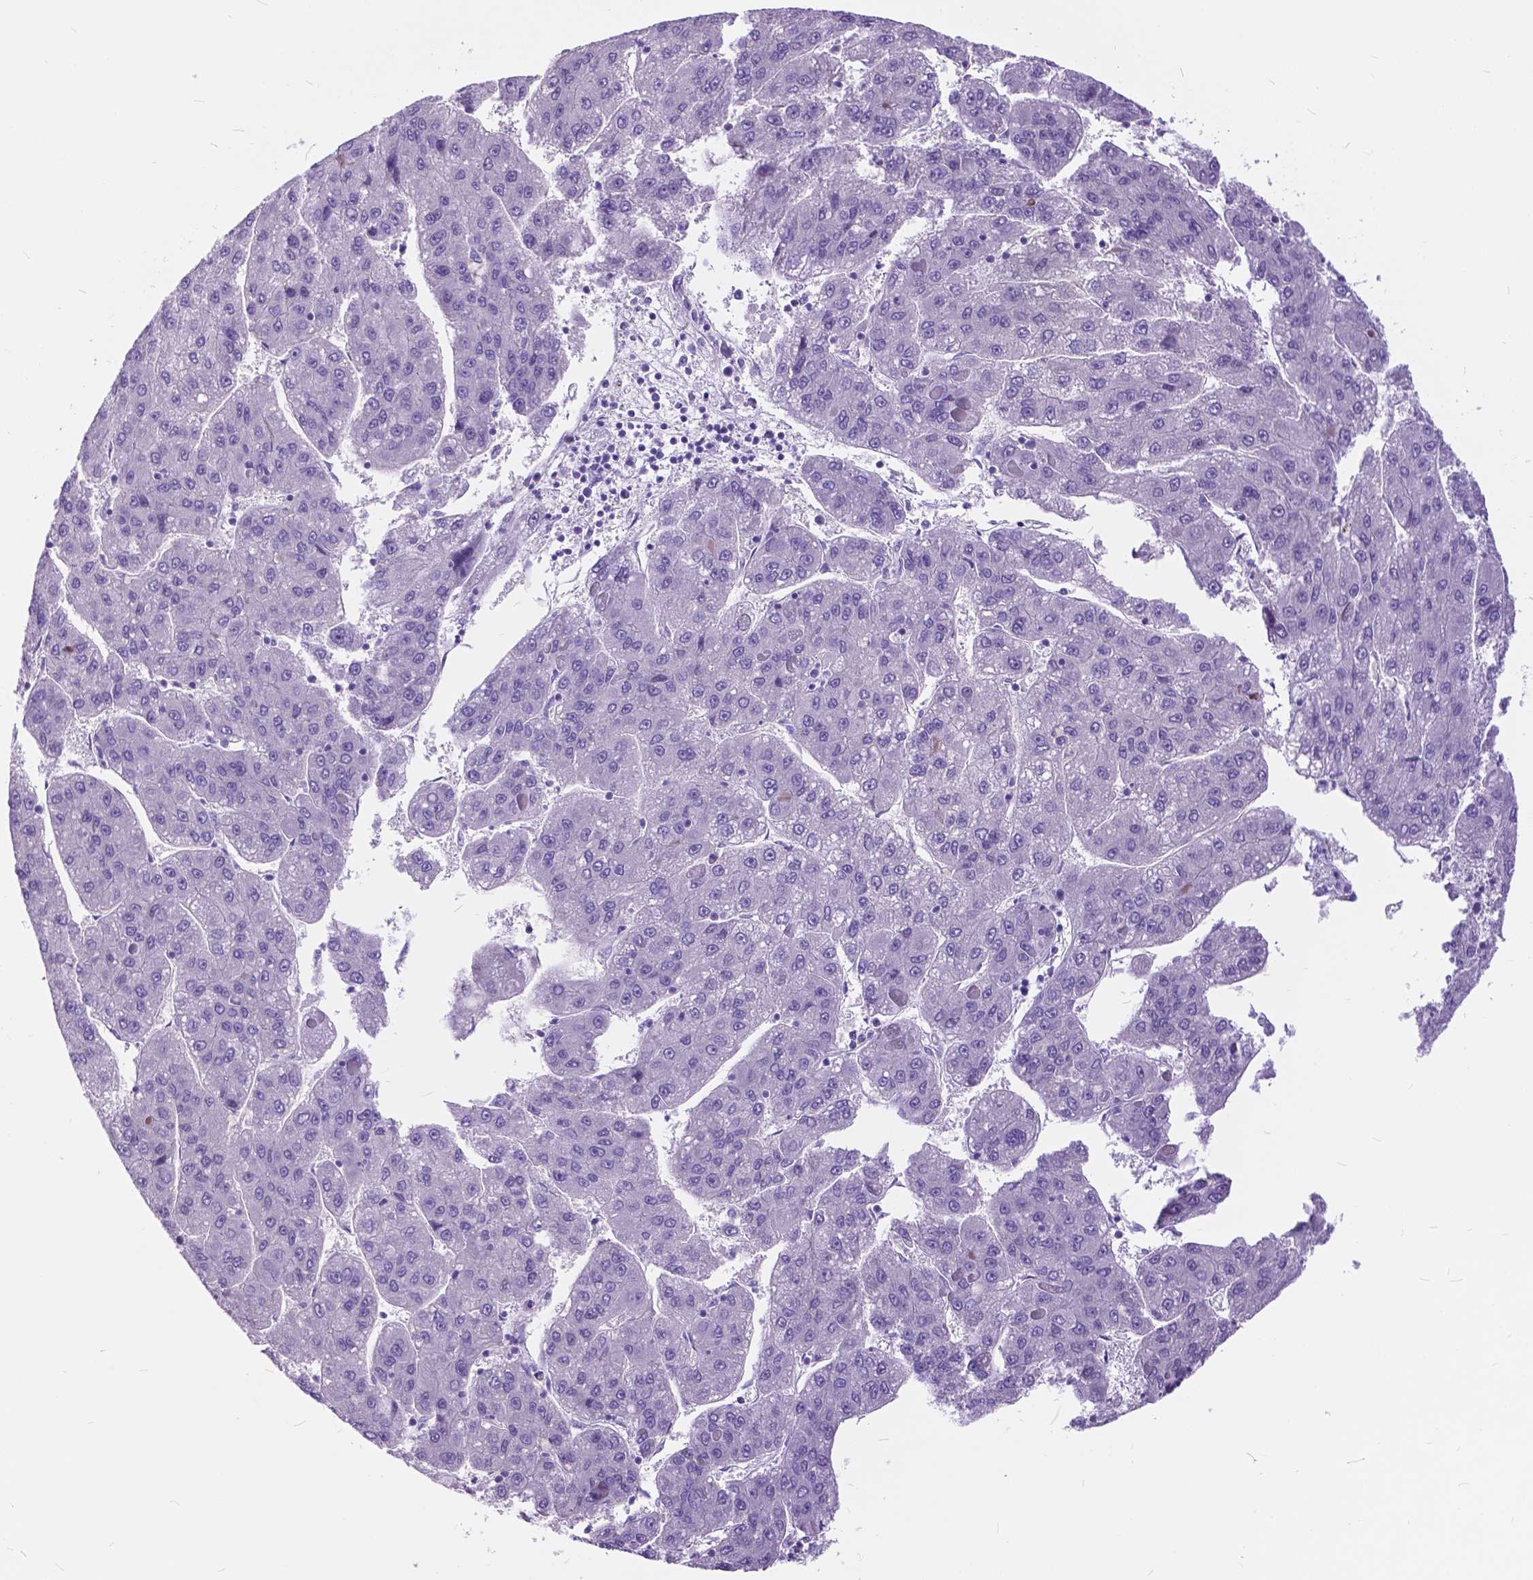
{"staining": {"intensity": "negative", "quantity": "none", "location": "none"}, "tissue": "liver cancer", "cell_type": "Tumor cells", "image_type": "cancer", "snomed": [{"axis": "morphology", "description": "Carcinoma, Hepatocellular, NOS"}, {"axis": "topography", "description": "Liver"}], "caption": "Hepatocellular carcinoma (liver) was stained to show a protein in brown. There is no significant staining in tumor cells.", "gene": "BSND", "patient": {"sex": "female", "age": 82}}